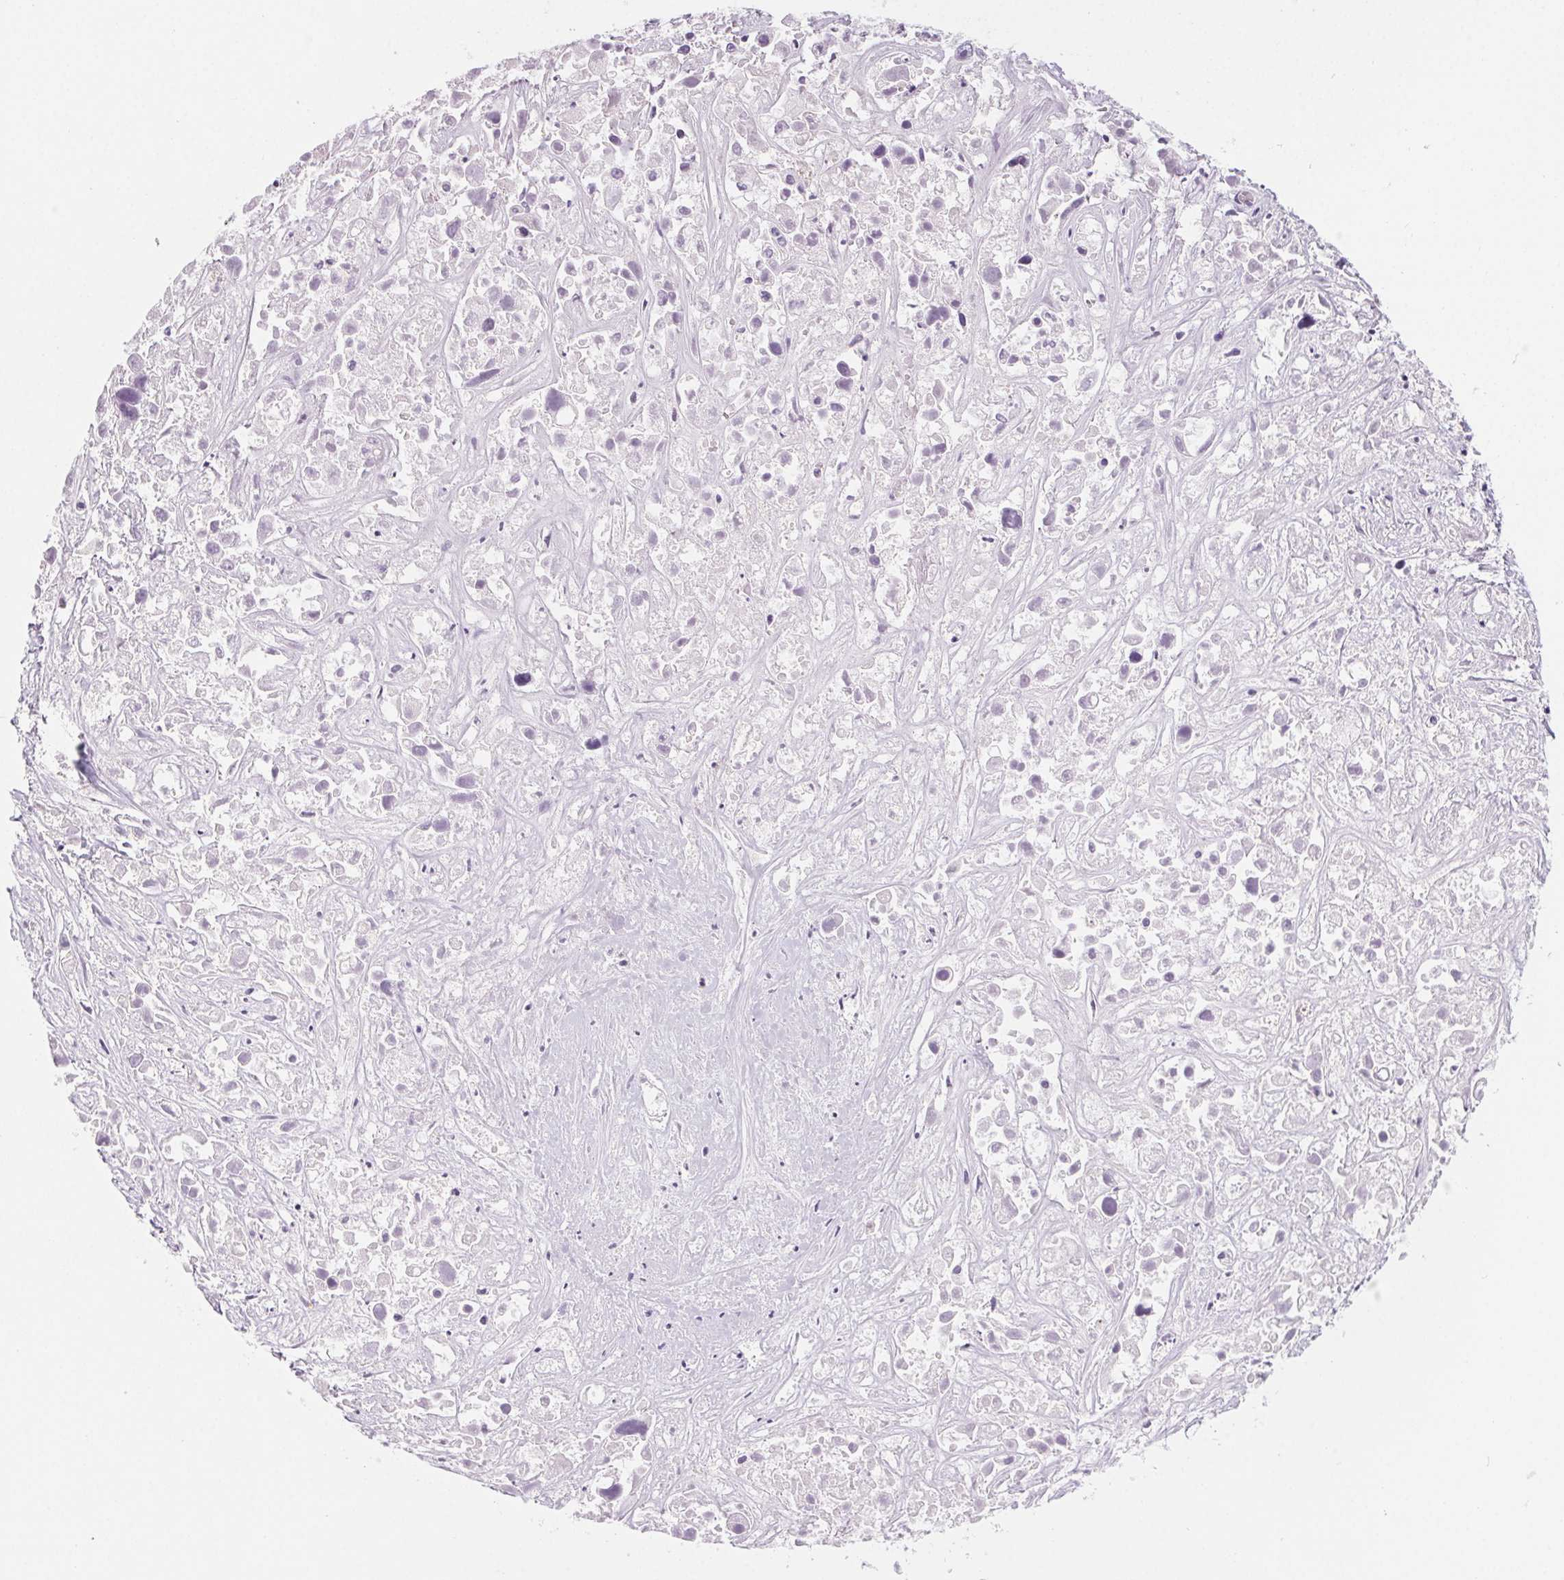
{"staining": {"intensity": "negative", "quantity": "none", "location": "none"}, "tissue": "liver cancer", "cell_type": "Tumor cells", "image_type": "cancer", "snomed": [{"axis": "morphology", "description": "Cholangiocarcinoma"}, {"axis": "topography", "description": "Liver"}], "caption": "IHC of cholangiocarcinoma (liver) displays no expression in tumor cells.", "gene": "LRP2", "patient": {"sex": "male", "age": 81}}